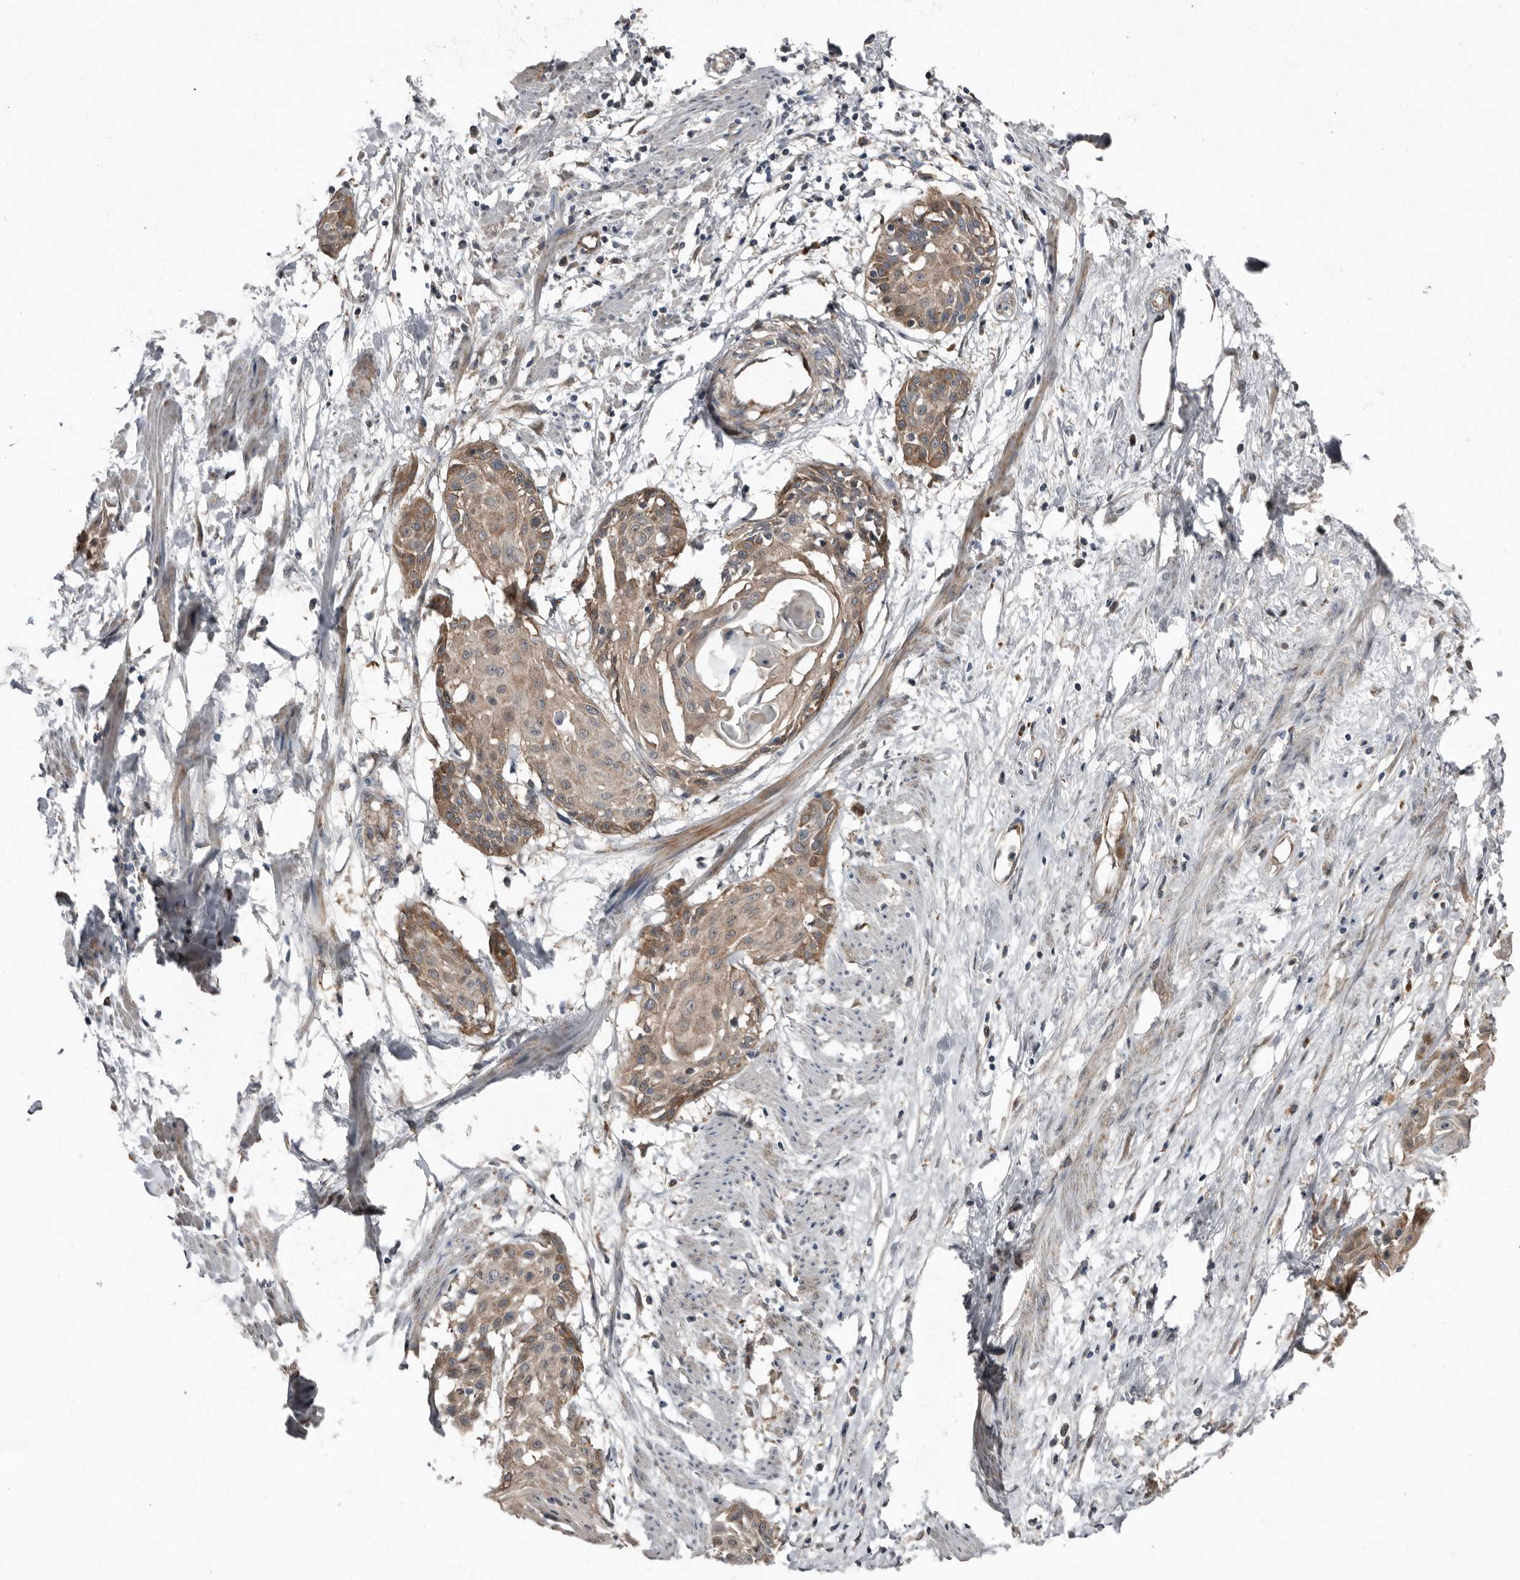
{"staining": {"intensity": "moderate", "quantity": ">75%", "location": "cytoplasmic/membranous"}, "tissue": "cervical cancer", "cell_type": "Tumor cells", "image_type": "cancer", "snomed": [{"axis": "morphology", "description": "Squamous cell carcinoma, NOS"}, {"axis": "topography", "description": "Cervix"}], "caption": "Immunohistochemical staining of cervical squamous cell carcinoma shows medium levels of moderate cytoplasmic/membranous protein expression in approximately >75% of tumor cells.", "gene": "RANBP17", "patient": {"sex": "female", "age": 57}}